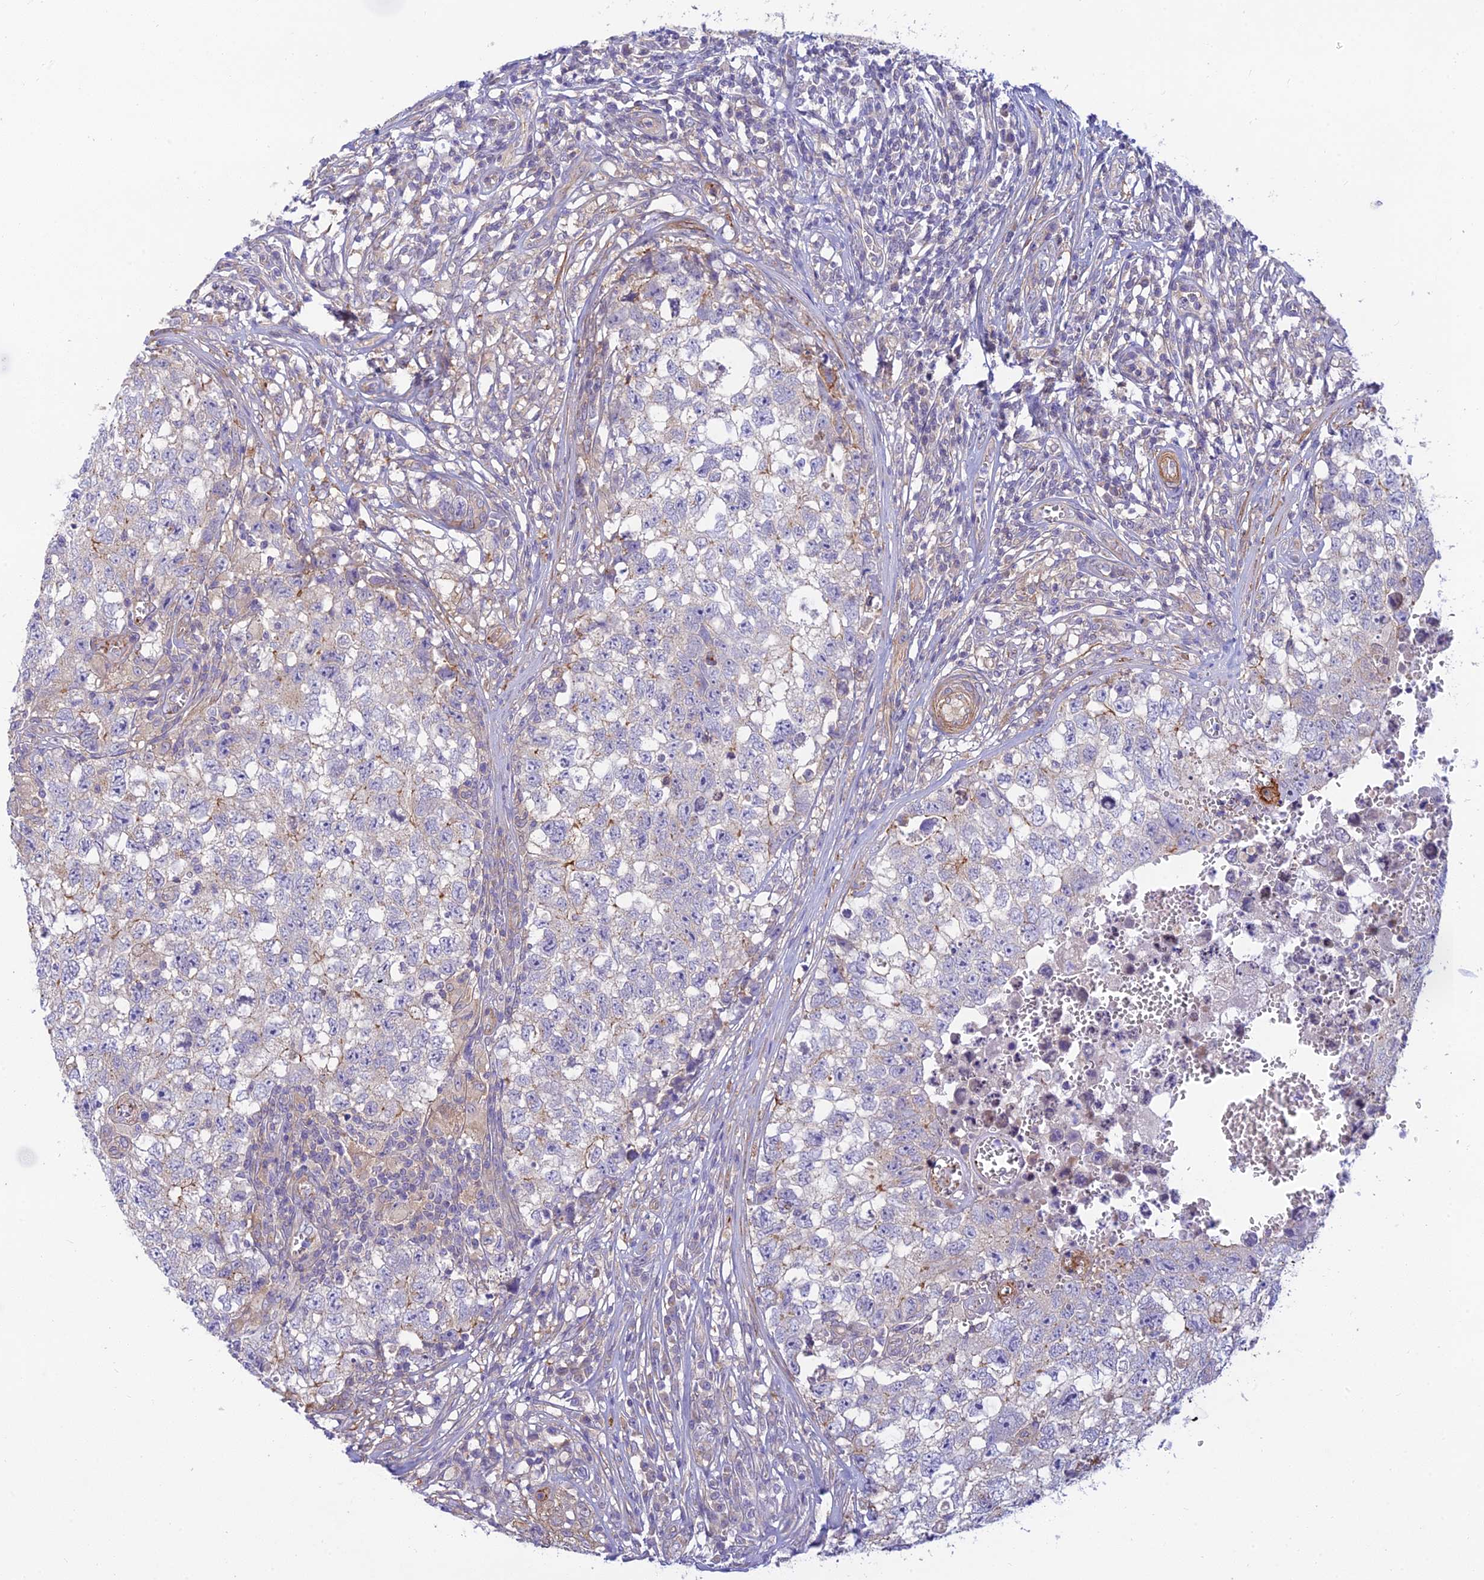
{"staining": {"intensity": "moderate", "quantity": "<25%", "location": "cytoplasmic/membranous"}, "tissue": "testis cancer", "cell_type": "Tumor cells", "image_type": "cancer", "snomed": [{"axis": "morphology", "description": "Seminoma, NOS"}, {"axis": "morphology", "description": "Carcinoma, Embryonal, NOS"}, {"axis": "topography", "description": "Testis"}], "caption": "A micrograph of human testis cancer stained for a protein shows moderate cytoplasmic/membranous brown staining in tumor cells.", "gene": "FBXW4", "patient": {"sex": "male", "age": 29}}